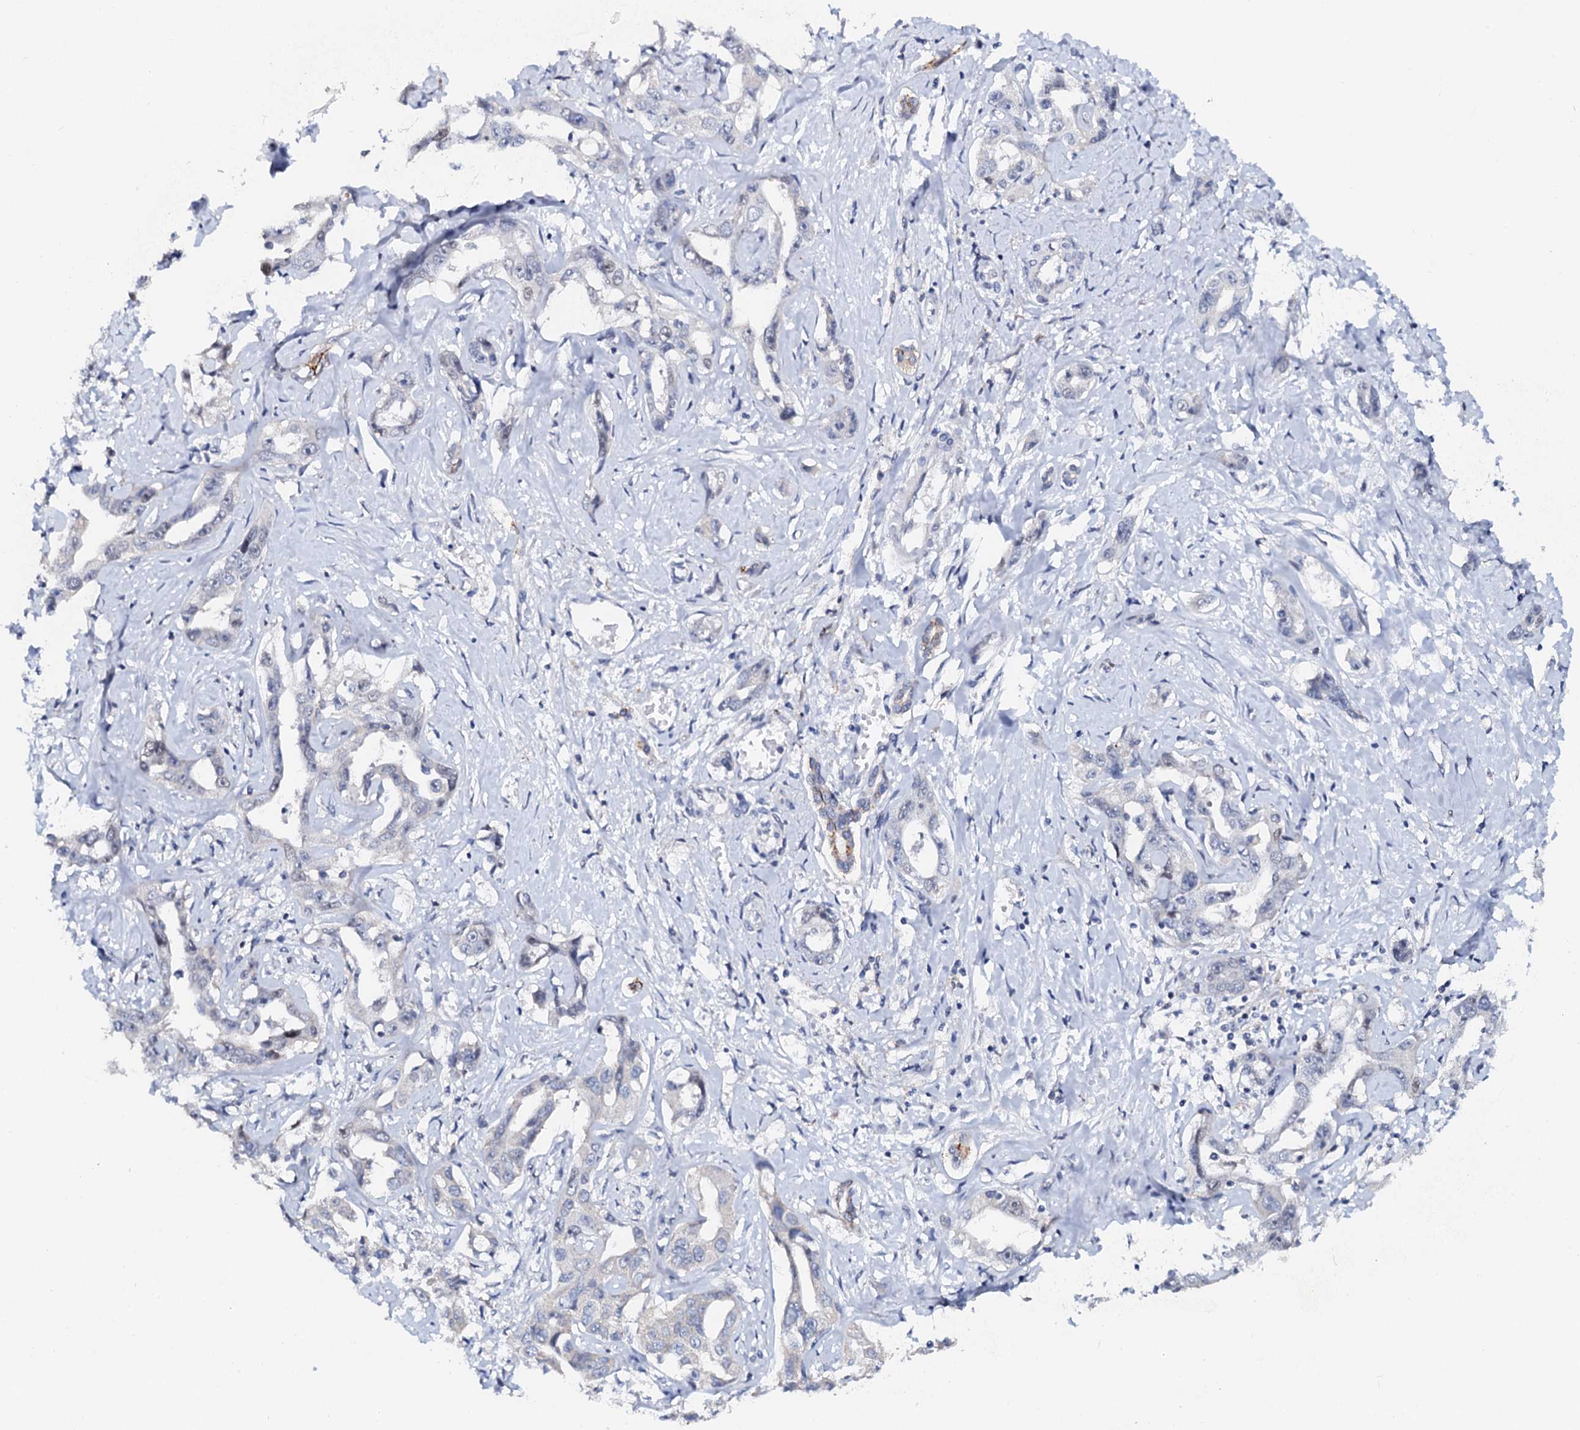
{"staining": {"intensity": "negative", "quantity": "none", "location": "none"}, "tissue": "liver cancer", "cell_type": "Tumor cells", "image_type": "cancer", "snomed": [{"axis": "morphology", "description": "Cholangiocarcinoma"}, {"axis": "topography", "description": "Liver"}], "caption": "Histopathology image shows no significant protein expression in tumor cells of liver cancer. (DAB (3,3'-diaminobenzidine) immunohistochemistry with hematoxylin counter stain).", "gene": "NALF1", "patient": {"sex": "male", "age": 59}}